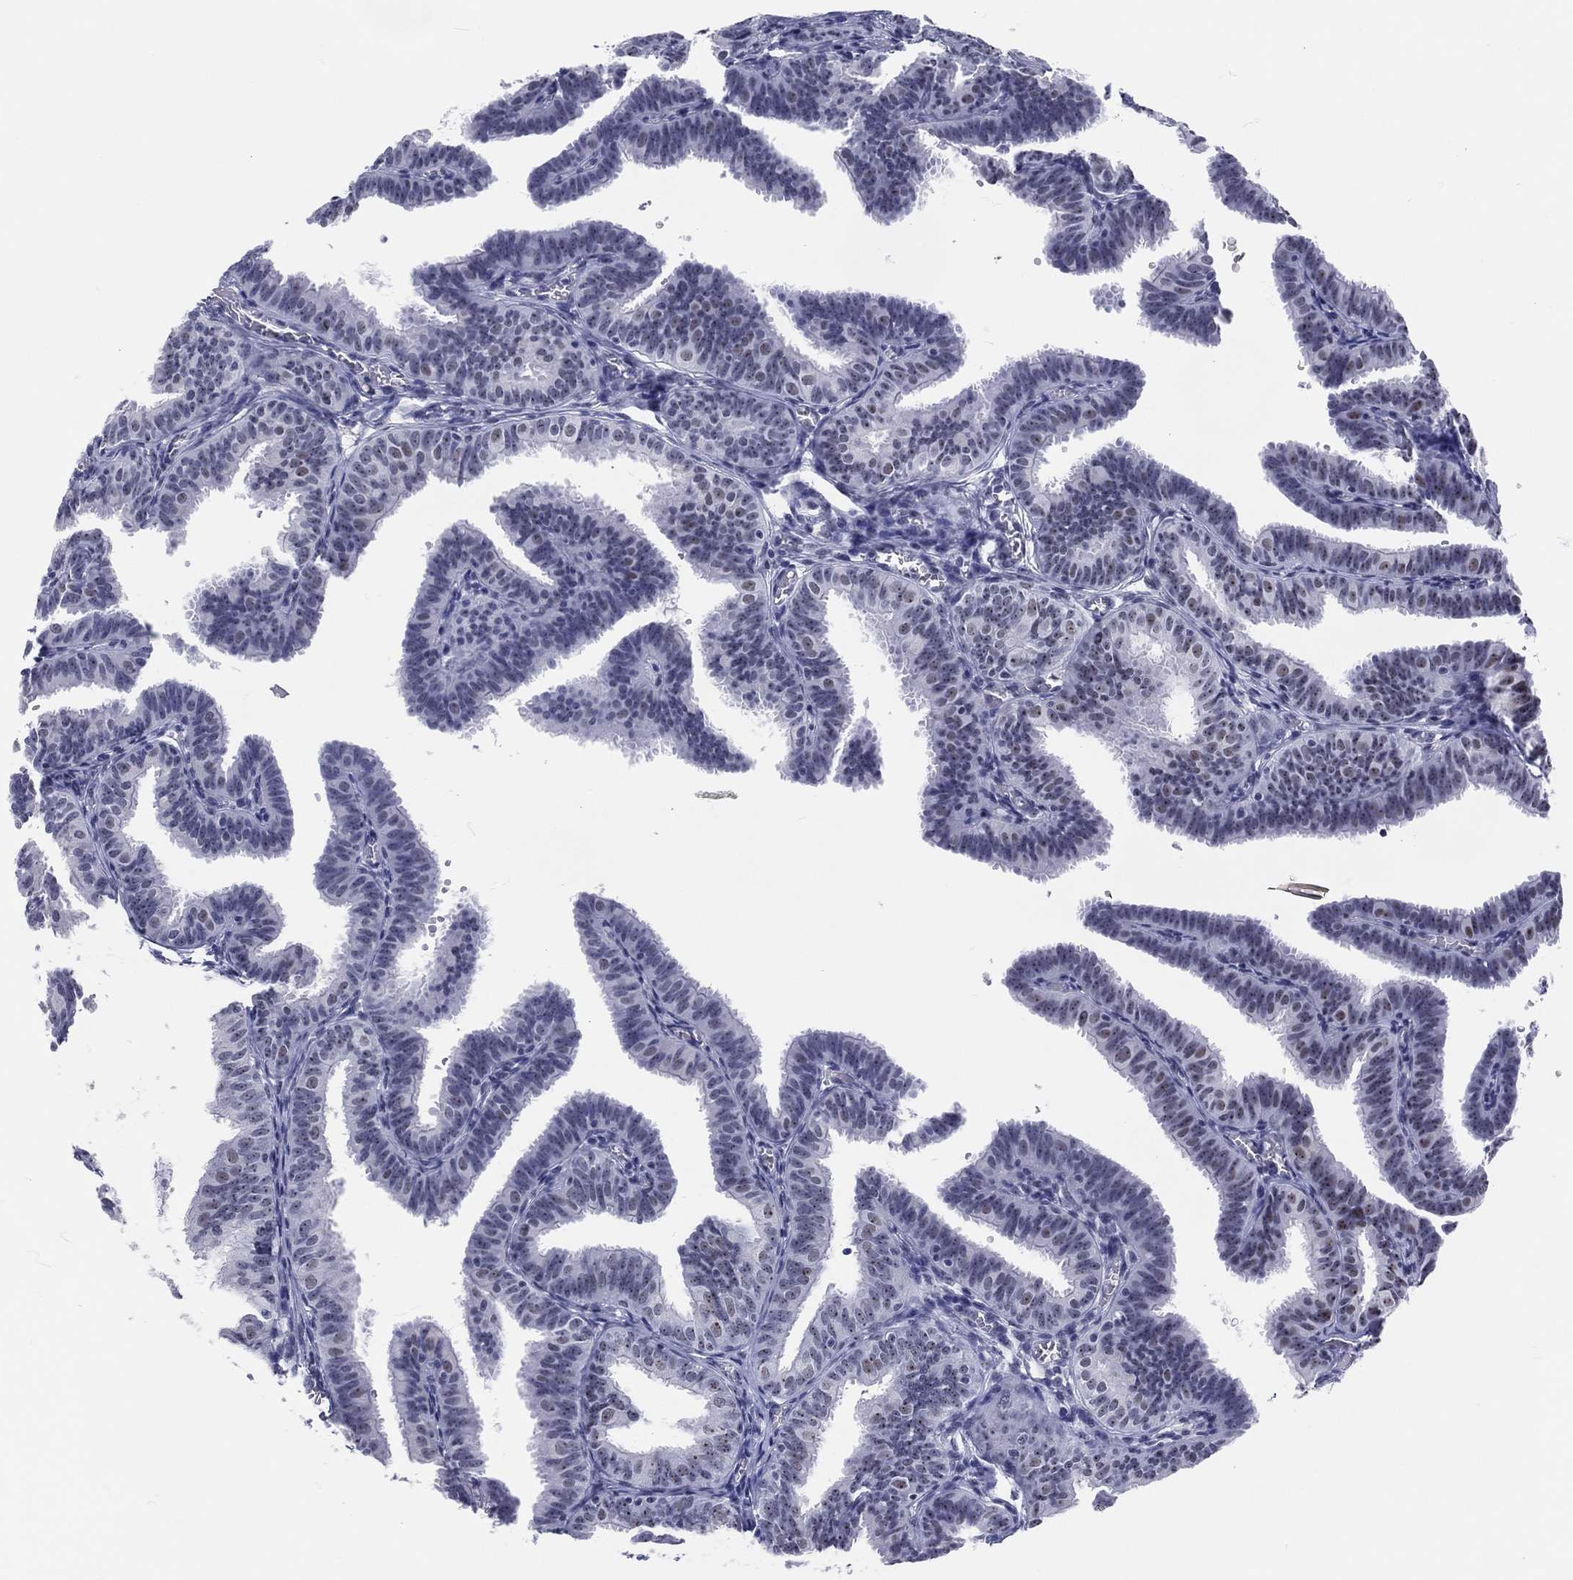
{"staining": {"intensity": "moderate", "quantity": "<25%", "location": "nuclear"}, "tissue": "fallopian tube", "cell_type": "Glandular cells", "image_type": "normal", "snomed": [{"axis": "morphology", "description": "Normal tissue, NOS"}, {"axis": "topography", "description": "Fallopian tube"}], "caption": "The histopathology image reveals immunohistochemical staining of unremarkable fallopian tube. There is moderate nuclear expression is present in about <25% of glandular cells. The protein is stained brown, and the nuclei are stained in blue (DAB IHC with brightfield microscopy, high magnification).", "gene": "MAPK8IP1", "patient": {"sex": "female", "age": 25}}